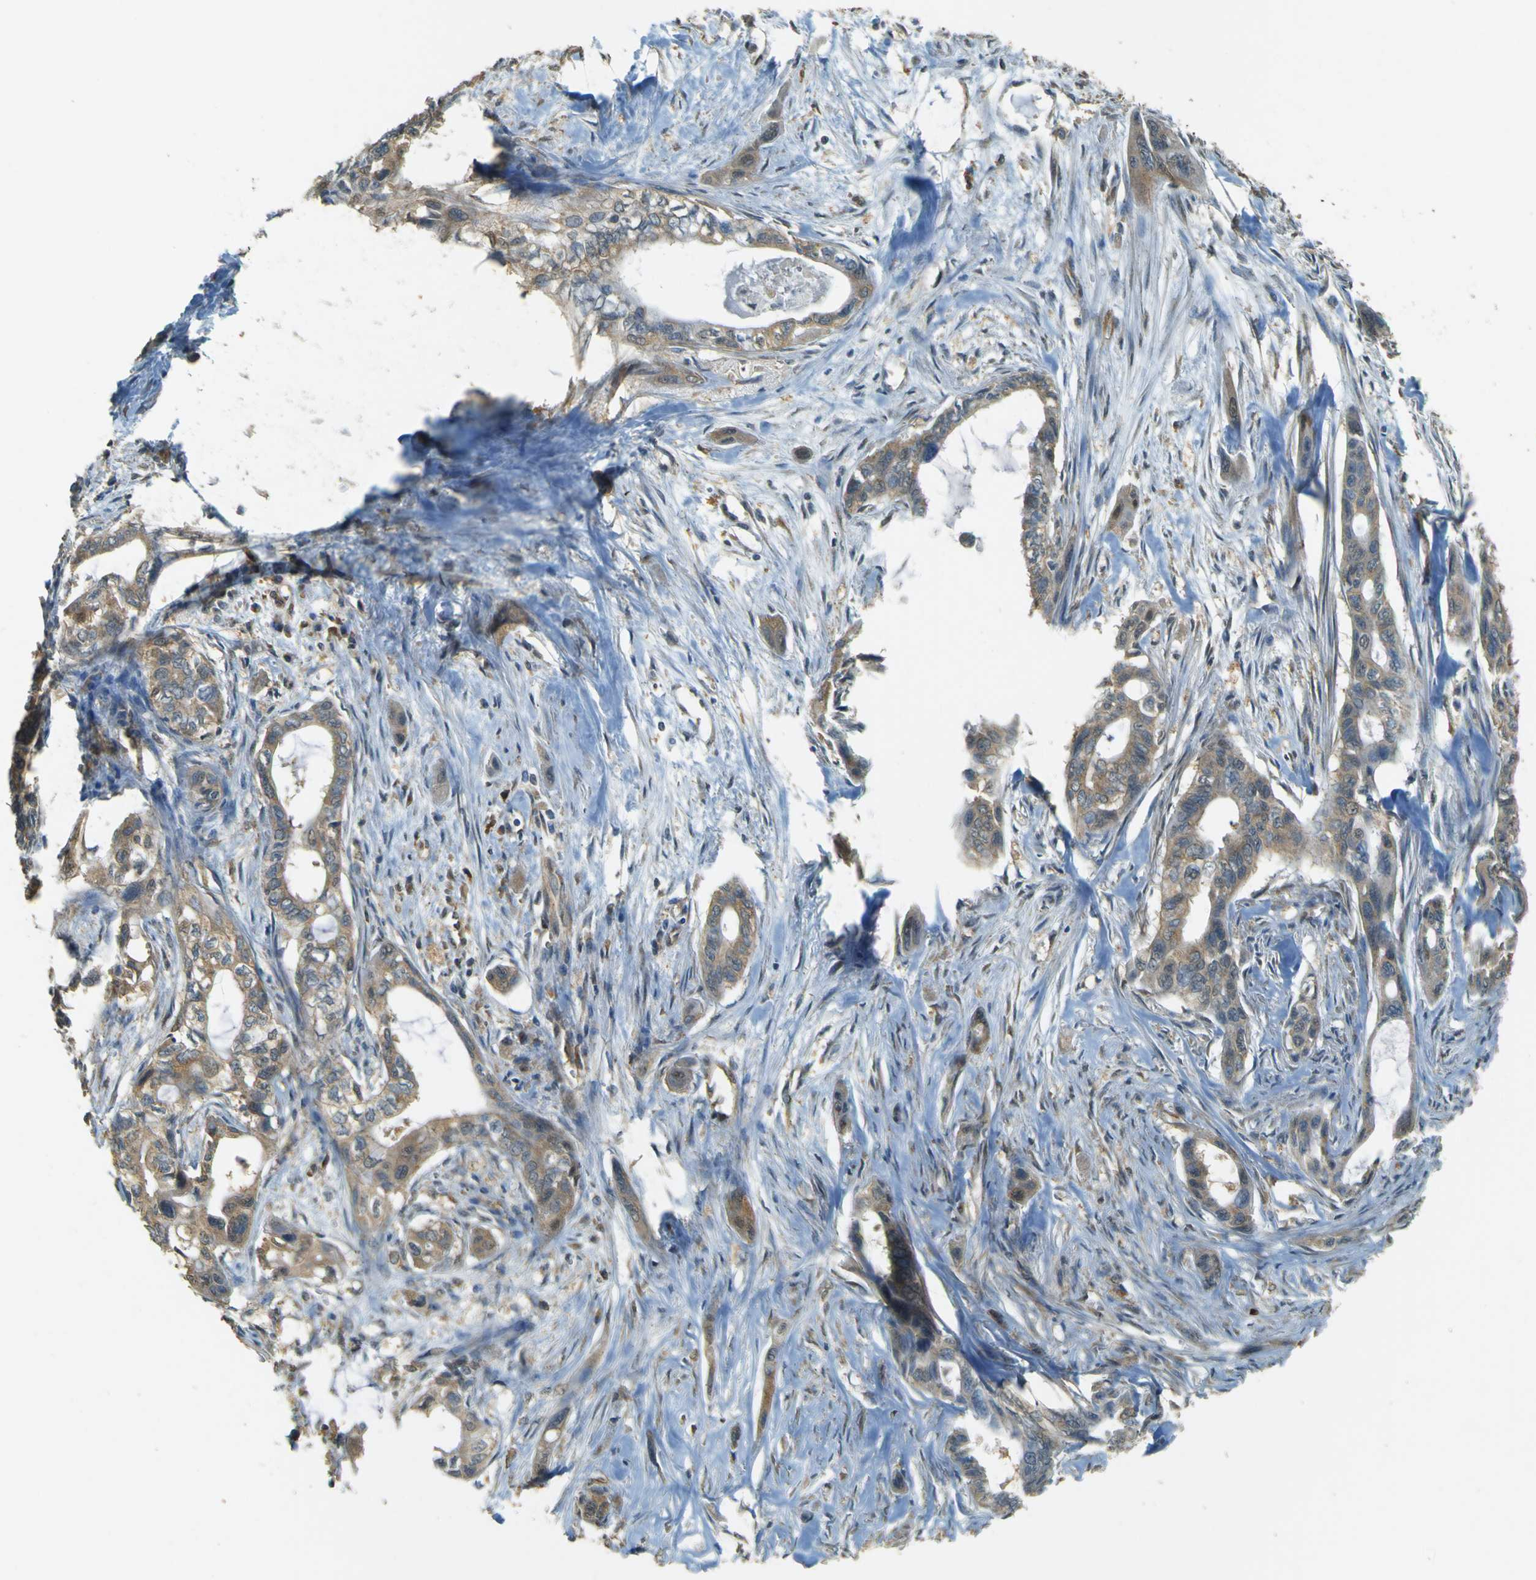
{"staining": {"intensity": "moderate", "quantity": ">75%", "location": "cytoplasmic/membranous"}, "tissue": "pancreatic cancer", "cell_type": "Tumor cells", "image_type": "cancer", "snomed": [{"axis": "morphology", "description": "Adenocarcinoma, NOS"}, {"axis": "topography", "description": "Pancreas"}], "caption": "Immunohistochemical staining of human pancreatic cancer (adenocarcinoma) exhibits moderate cytoplasmic/membranous protein staining in approximately >75% of tumor cells.", "gene": "GOLGA1", "patient": {"sex": "male", "age": 73}}